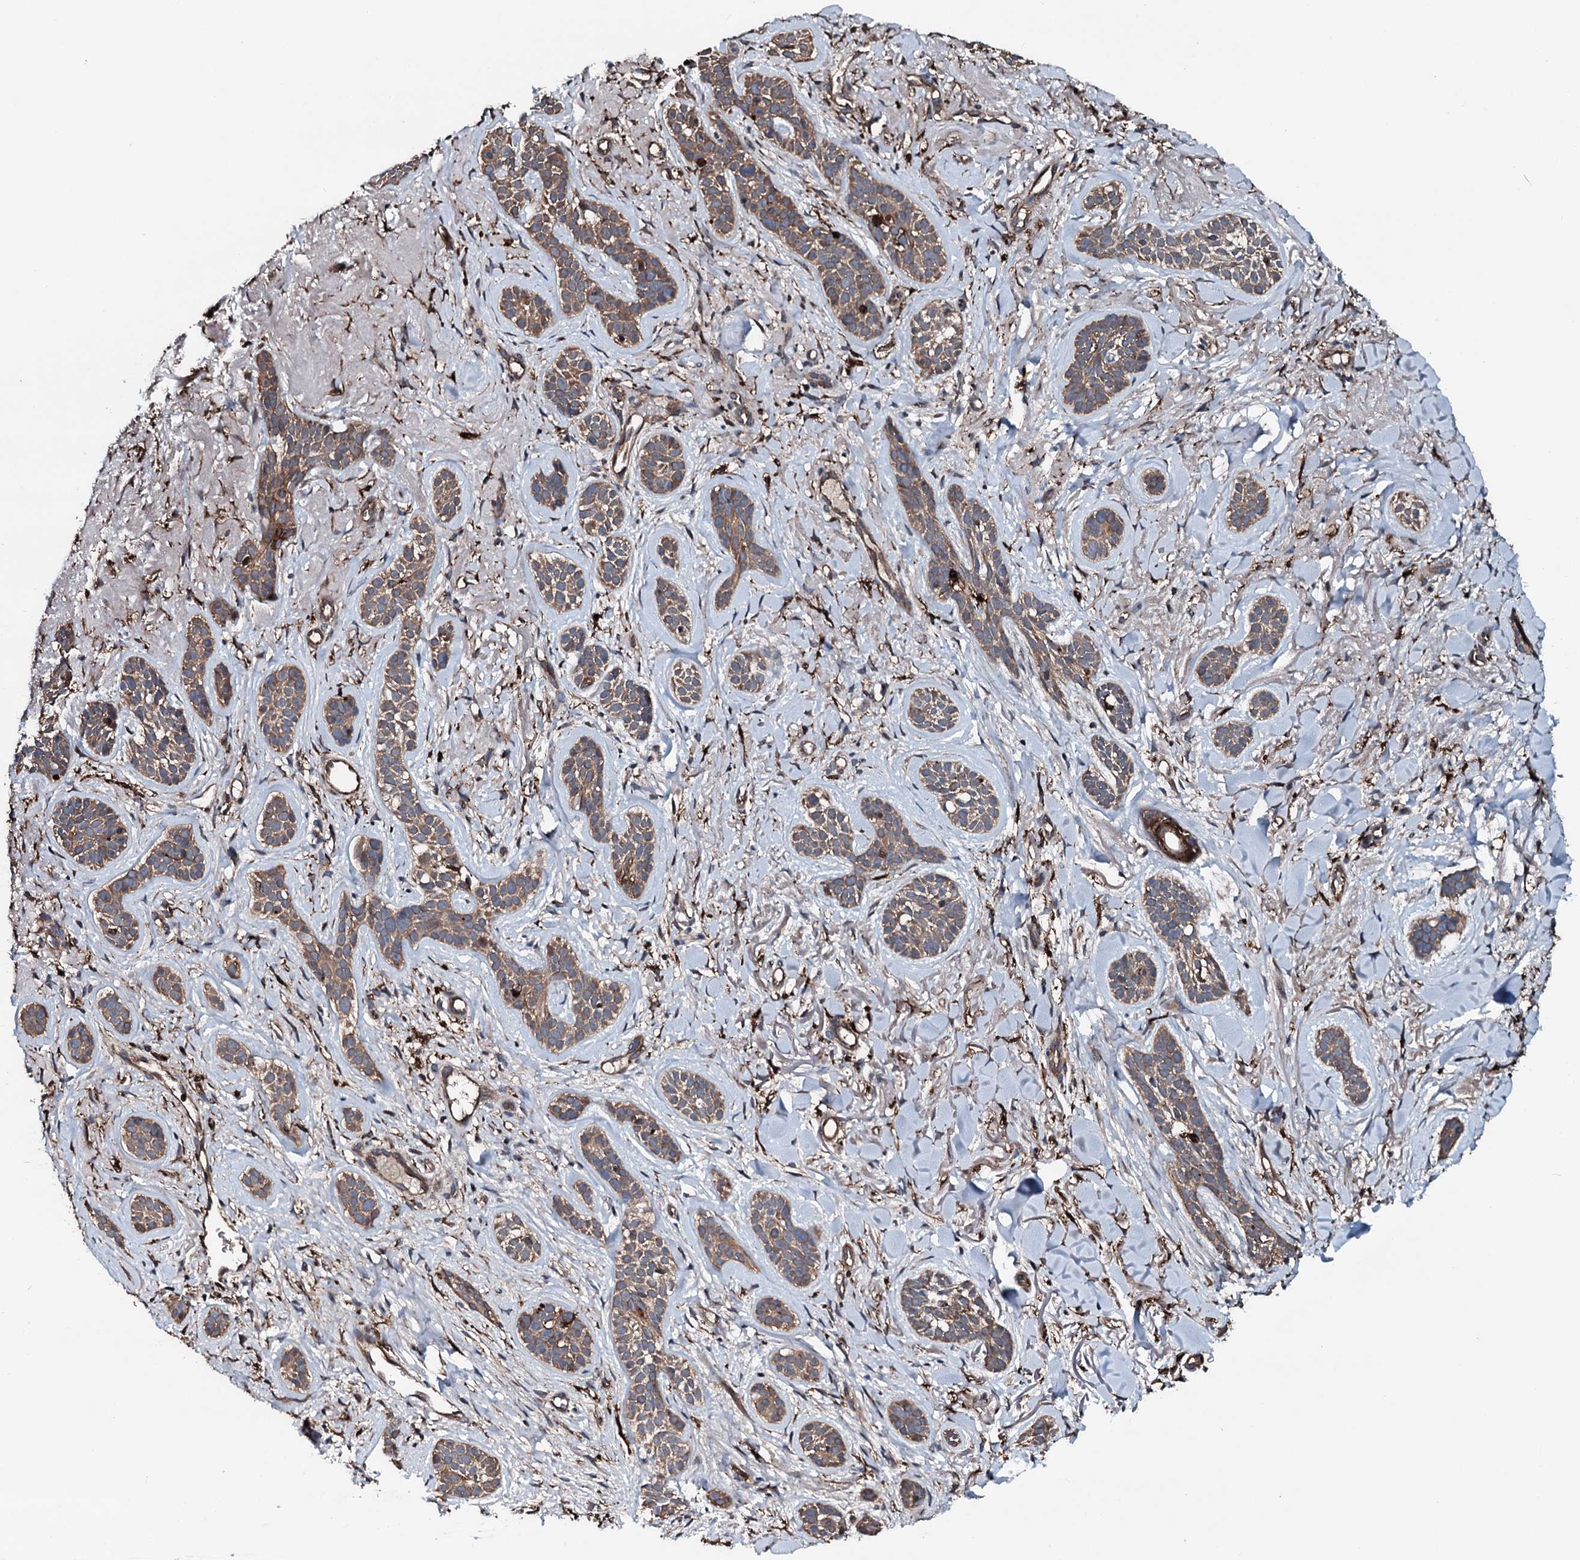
{"staining": {"intensity": "moderate", "quantity": ">75%", "location": "cytoplasmic/membranous"}, "tissue": "skin cancer", "cell_type": "Tumor cells", "image_type": "cancer", "snomed": [{"axis": "morphology", "description": "Basal cell carcinoma"}, {"axis": "topography", "description": "Skin"}], "caption": "The photomicrograph demonstrates immunohistochemical staining of skin cancer (basal cell carcinoma). There is moderate cytoplasmic/membranous positivity is appreciated in approximately >75% of tumor cells.", "gene": "TPGS2", "patient": {"sex": "male", "age": 71}}